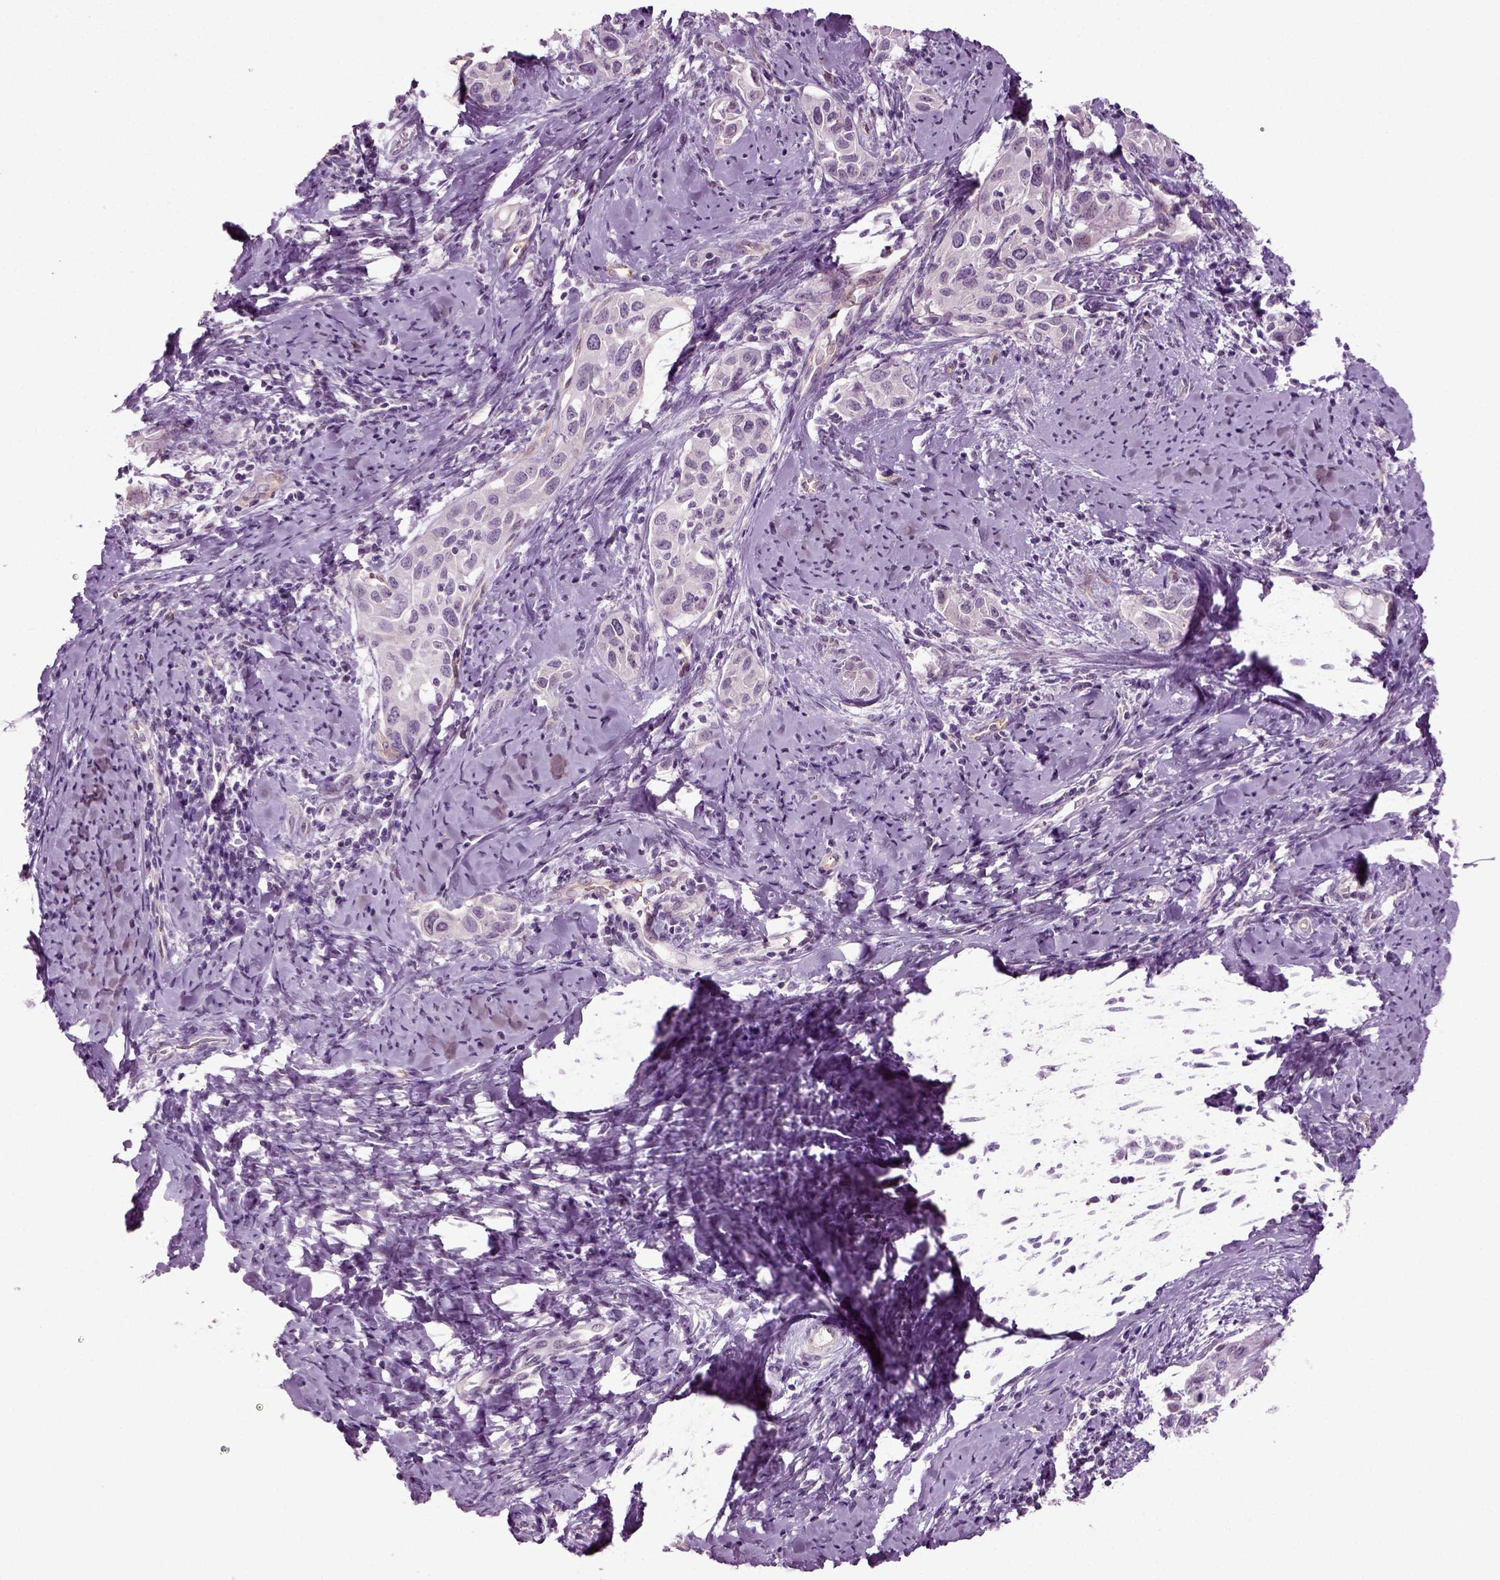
{"staining": {"intensity": "negative", "quantity": "none", "location": "none"}, "tissue": "cervical cancer", "cell_type": "Tumor cells", "image_type": "cancer", "snomed": [{"axis": "morphology", "description": "Squamous cell carcinoma, NOS"}, {"axis": "topography", "description": "Cervix"}], "caption": "Immunohistochemistry image of cervical cancer (squamous cell carcinoma) stained for a protein (brown), which reveals no expression in tumor cells.", "gene": "COL9A2", "patient": {"sex": "female", "age": 51}}